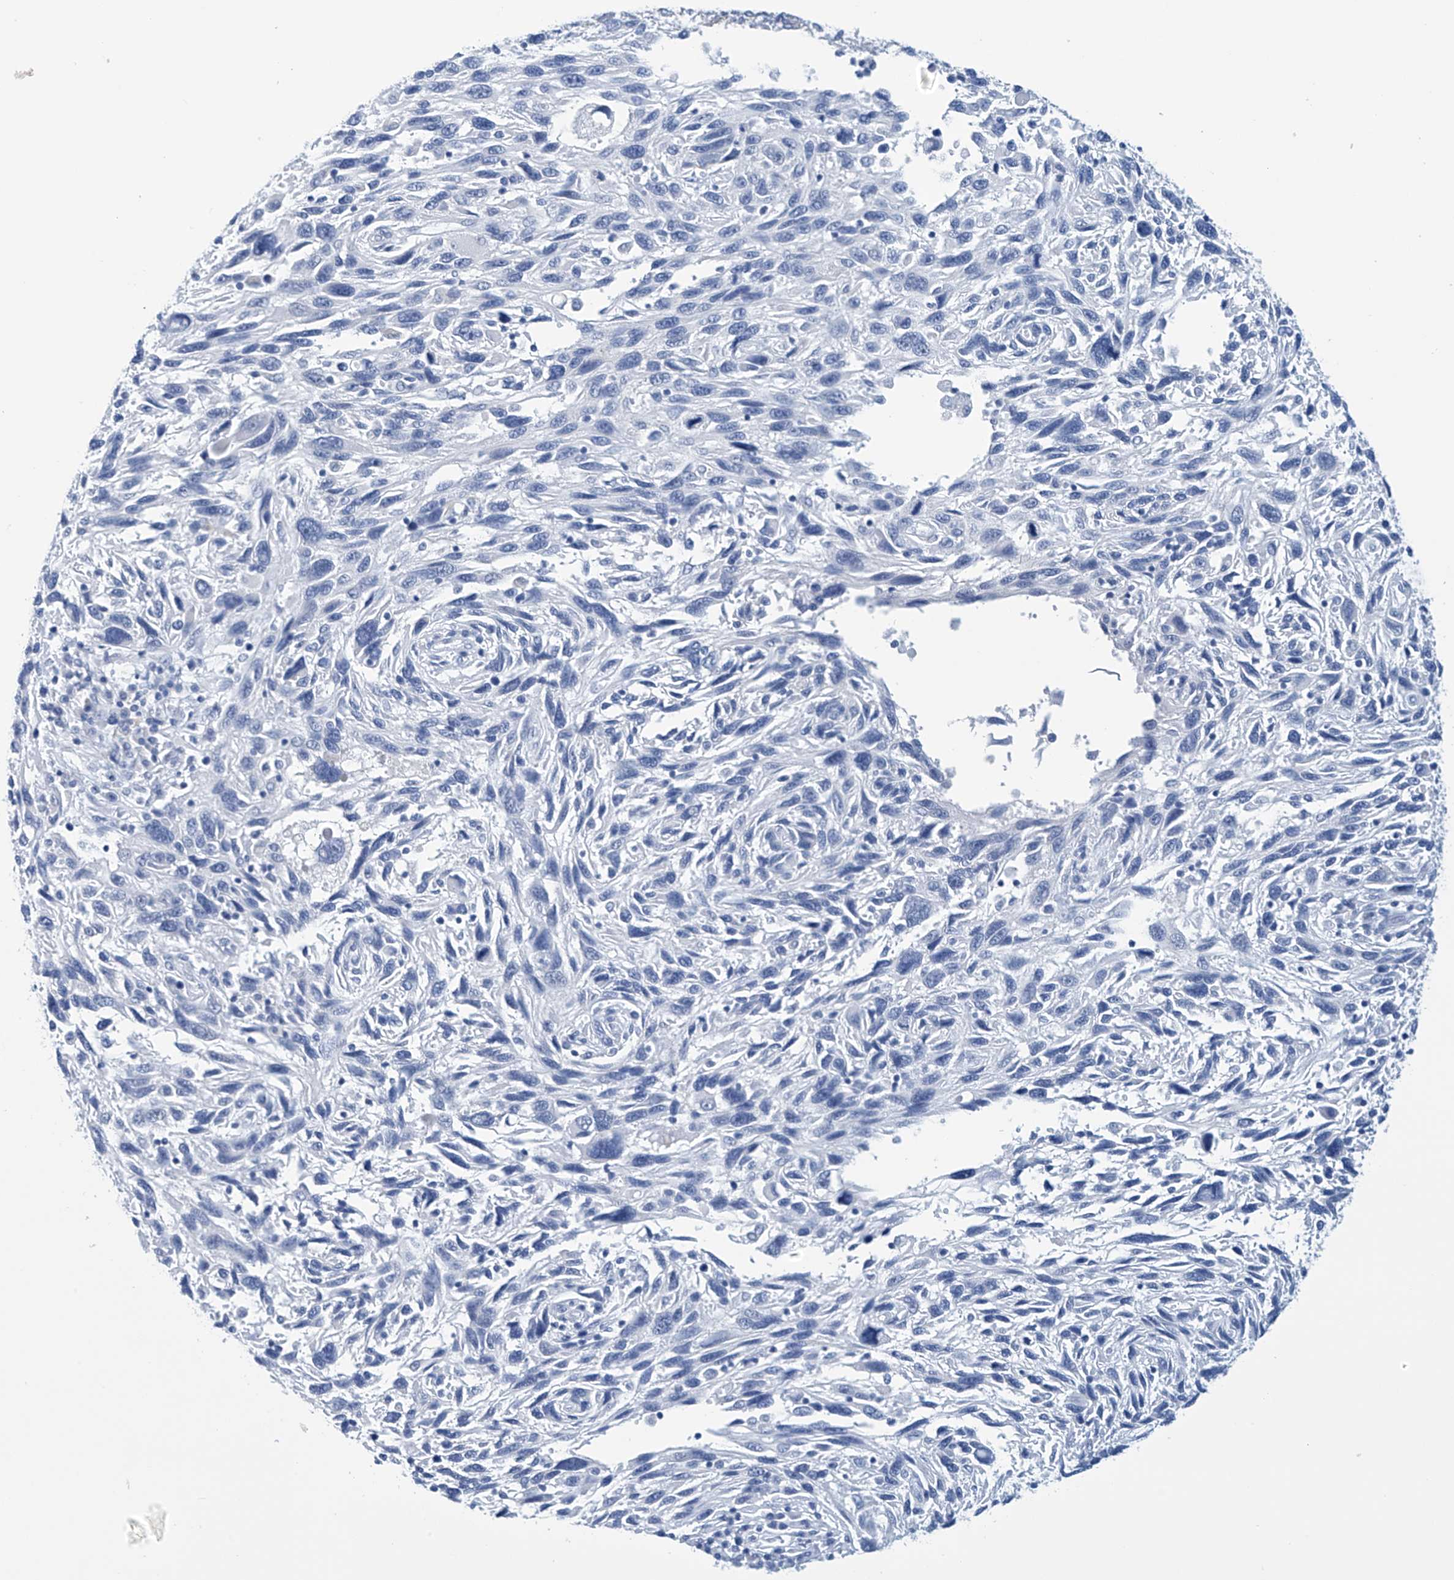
{"staining": {"intensity": "negative", "quantity": "none", "location": "none"}, "tissue": "melanoma", "cell_type": "Tumor cells", "image_type": "cancer", "snomed": [{"axis": "morphology", "description": "Malignant melanoma, NOS"}, {"axis": "topography", "description": "Skin"}], "caption": "A histopathology image of malignant melanoma stained for a protein demonstrates no brown staining in tumor cells.", "gene": "DSP", "patient": {"sex": "male", "age": 53}}